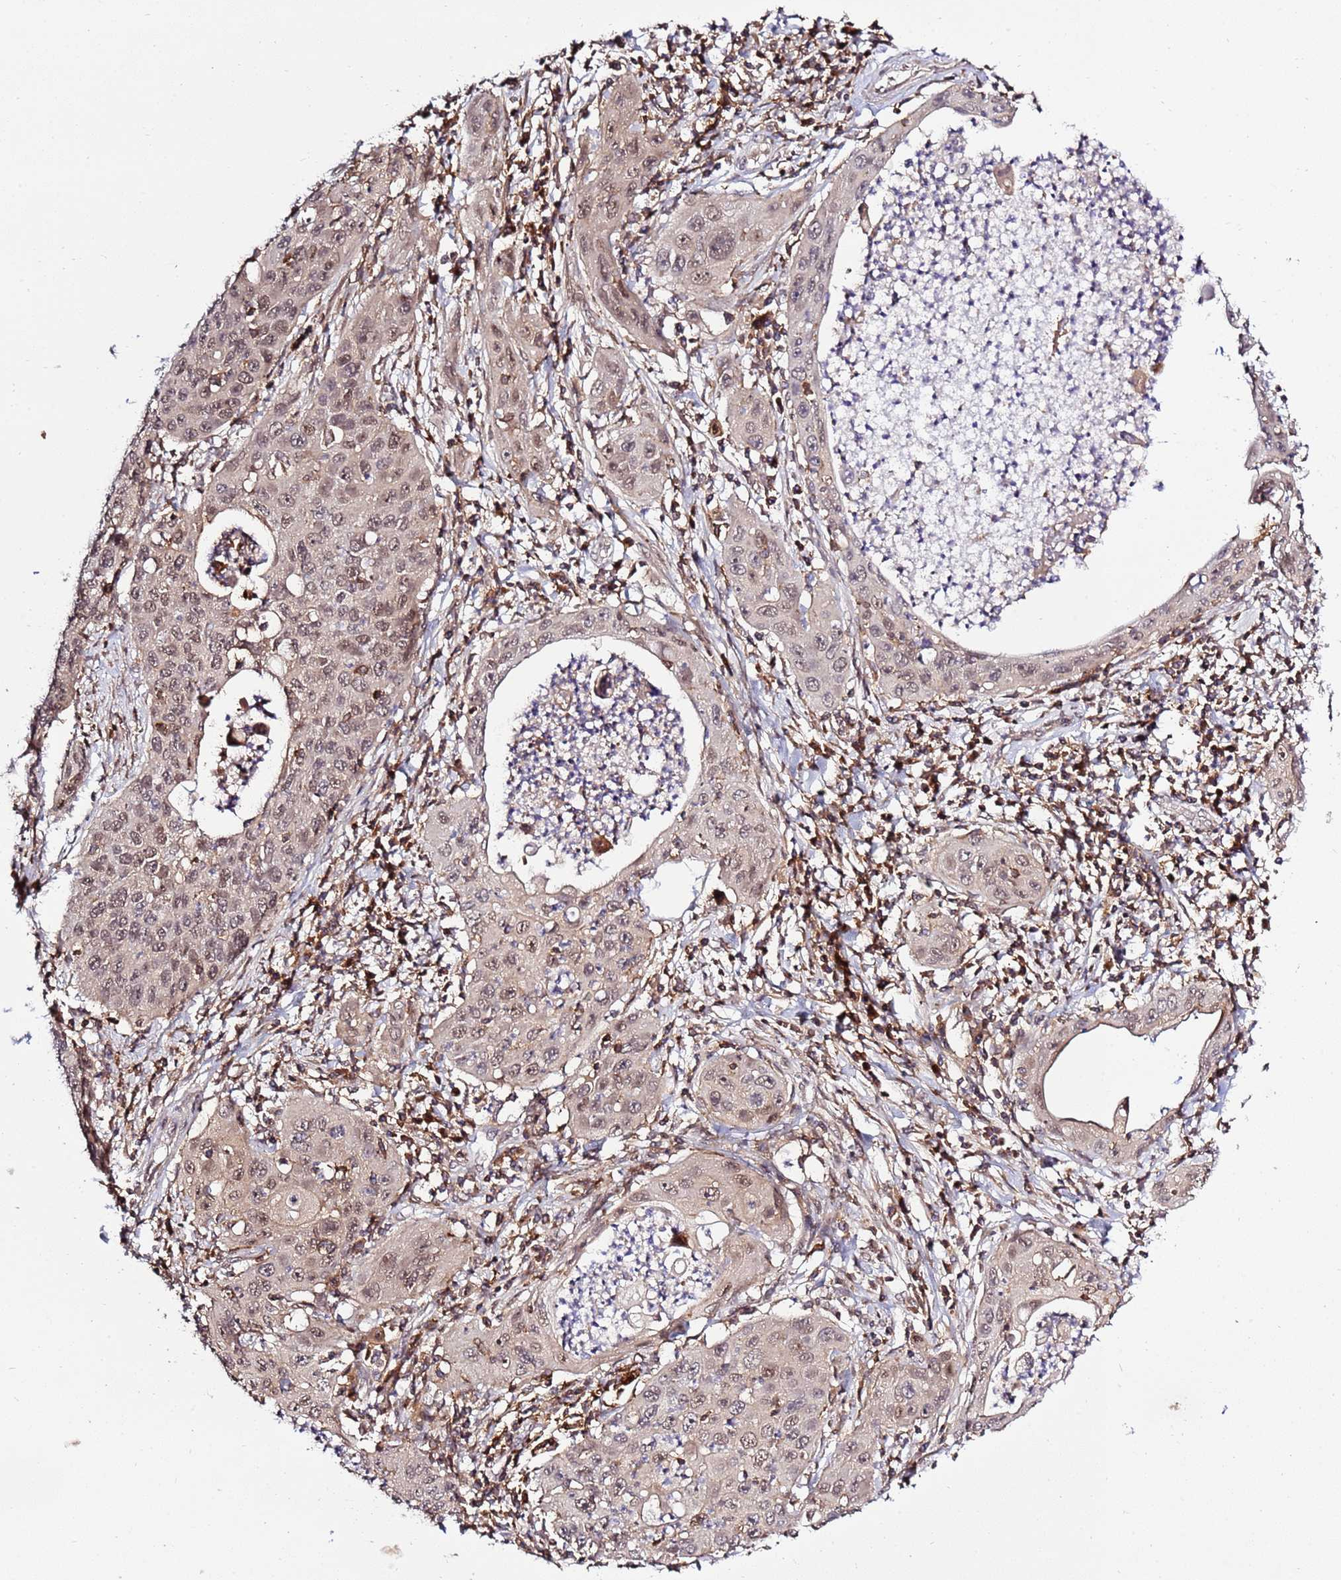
{"staining": {"intensity": "moderate", "quantity": ">75%", "location": "nuclear"}, "tissue": "cervical cancer", "cell_type": "Tumor cells", "image_type": "cancer", "snomed": [{"axis": "morphology", "description": "Squamous cell carcinoma, NOS"}, {"axis": "topography", "description": "Cervix"}], "caption": "Immunohistochemical staining of squamous cell carcinoma (cervical) exhibits medium levels of moderate nuclear positivity in approximately >75% of tumor cells.", "gene": "ZNF624", "patient": {"sex": "female", "age": 36}}